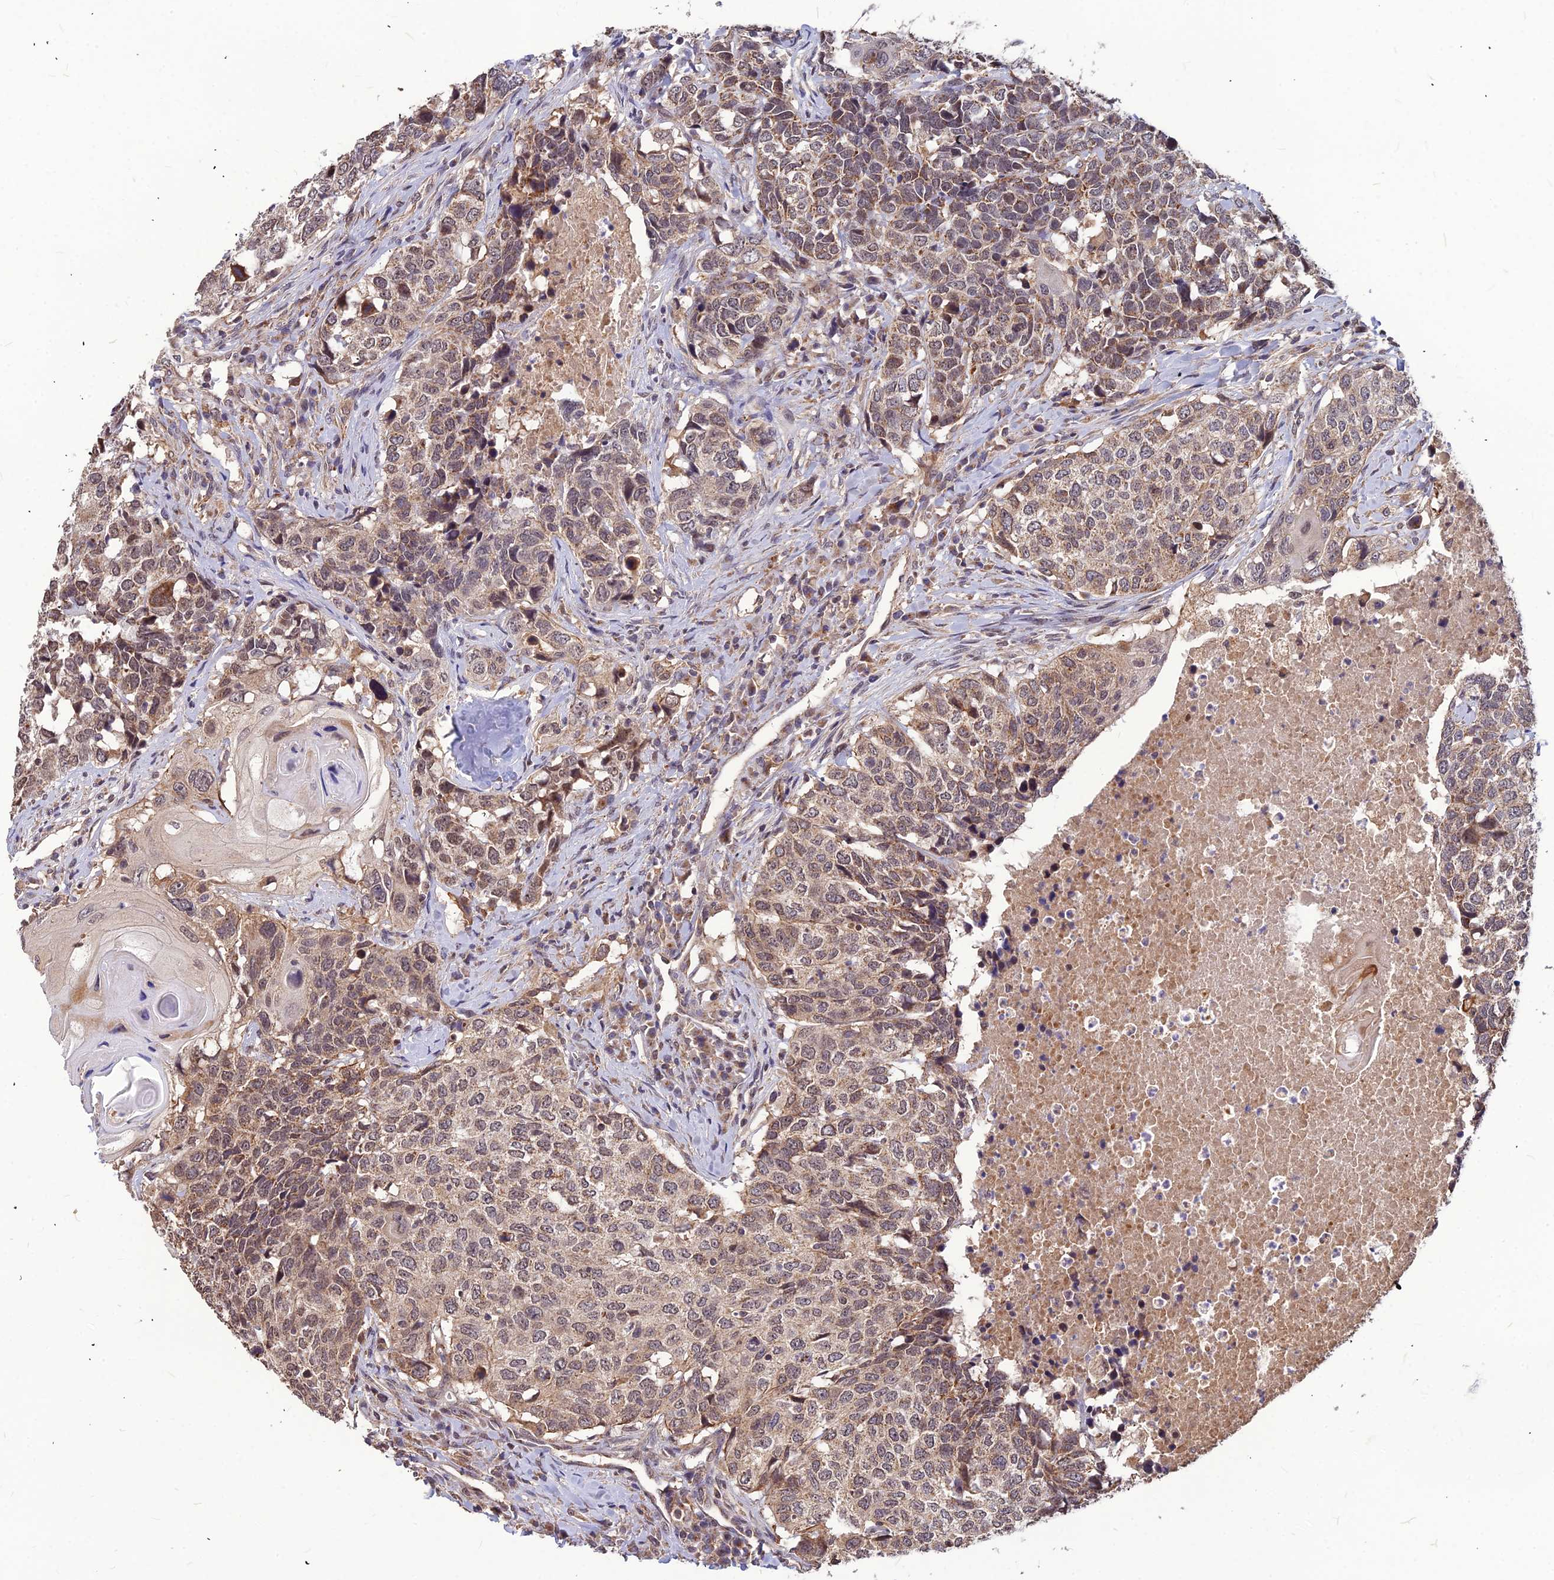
{"staining": {"intensity": "weak", "quantity": ">75%", "location": "cytoplasmic/membranous,nuclear"}, "tissue": "head and neck cancer", "cell_type": "Tumor cells", "image_type": "cancer", "snomed": [{"axis": "morphology", "description": "Squamous cell carcinoma, NOS"}, {"axis": "topography", "description": "Head-Neck"}], "caption": "Squamous cell carcinoma (head and neck) stained for a protein (brown) displays weak cytoplasmic/membranous and nuclear positive staining in about >75% of tumor cells.", "gene": "LEKR1", "patient": {"sex": "male", "age": 66}}